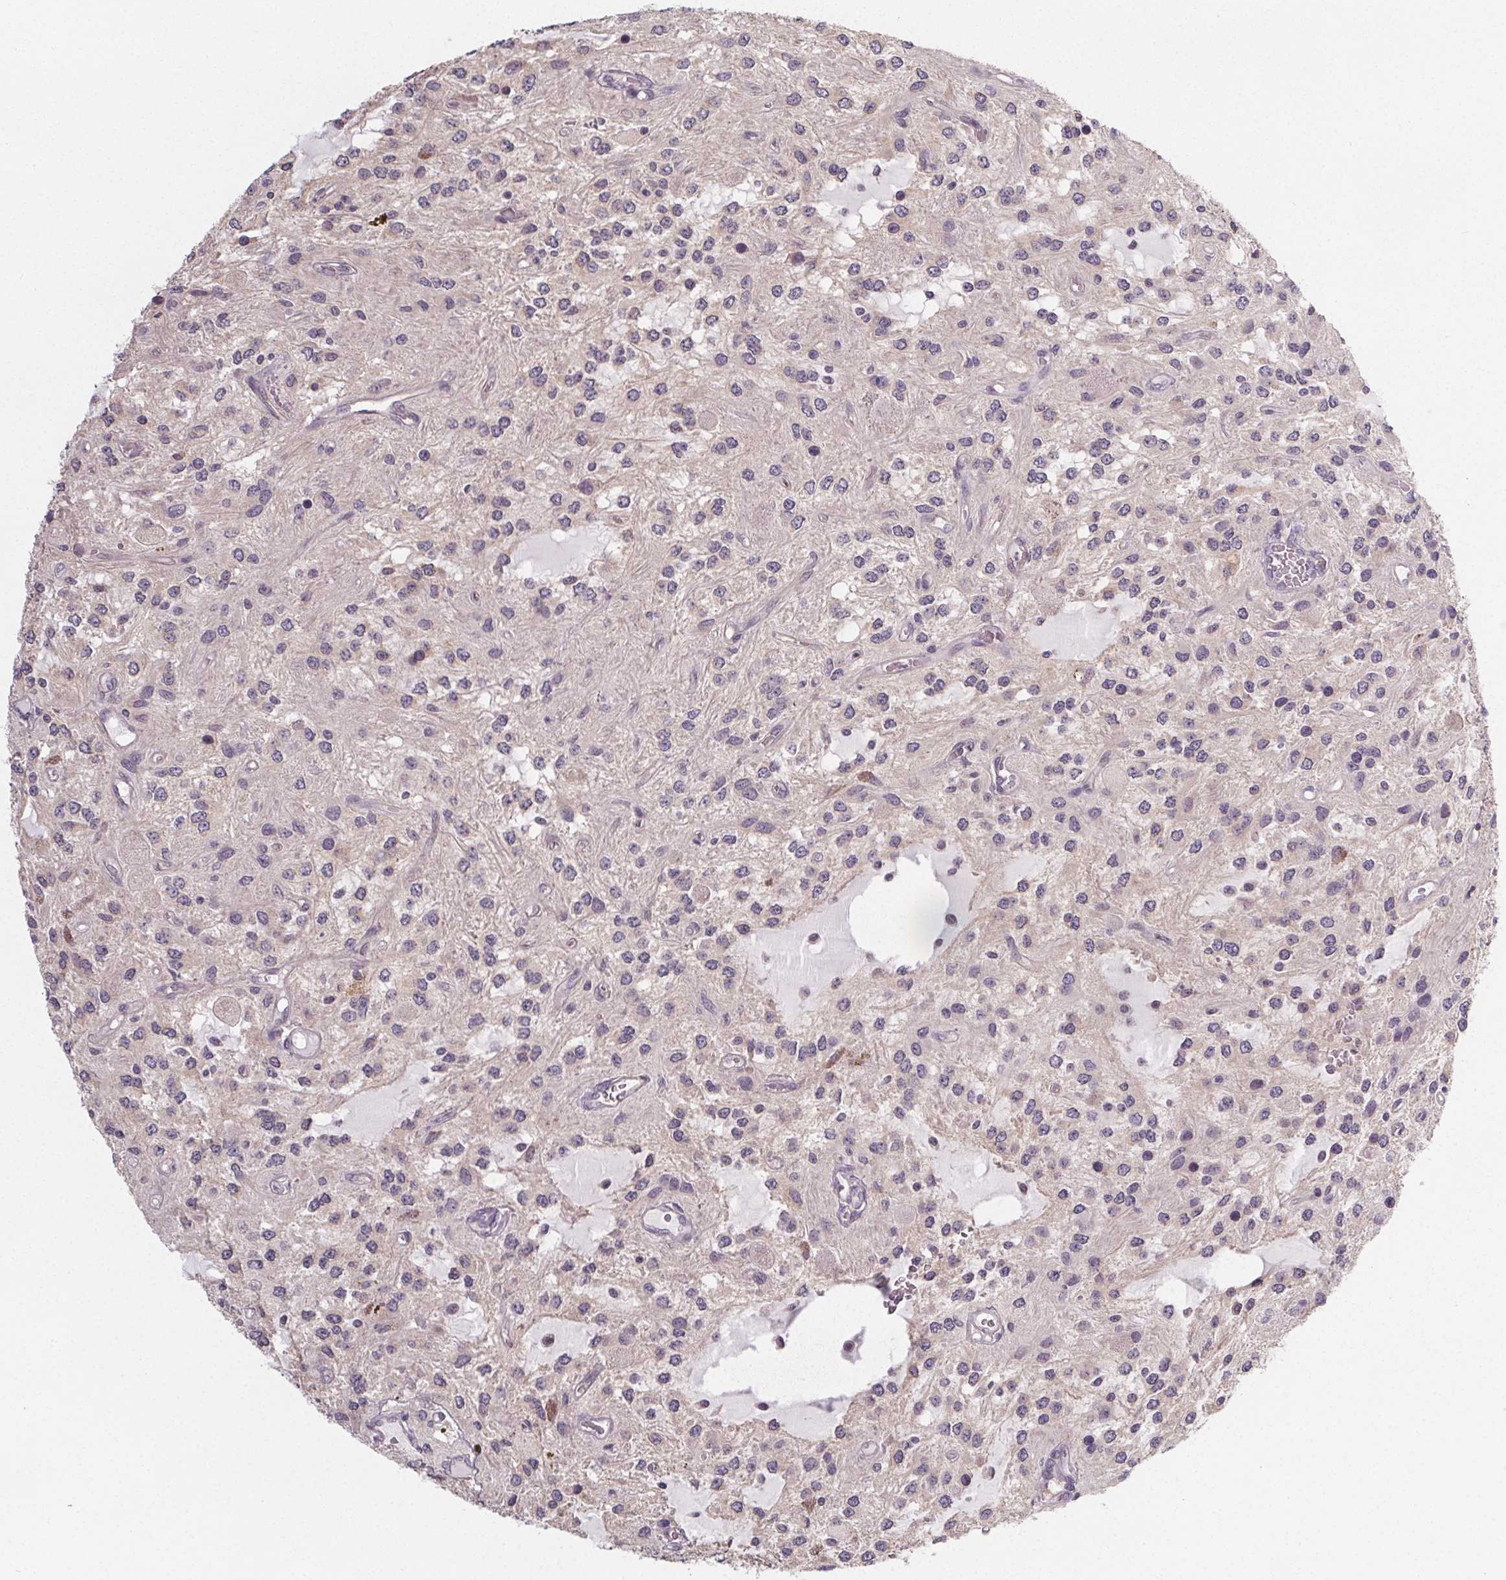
{"staining": {"intensity": "negative", "quantity": "none", "location": "none"}, "tissue": "glioma", "cell_type": "Tumor cells", "image_type": "cancer", "snomed": [{"axis": "morphology", "description": "Glioma, malignant, Low grade"}, {"axis": "topography", "description": "Cerebellum"}], "caption": "The histopathology image demonstrates no significant positivity in tumor cells of glioma. (Immunohistochemistry, brightfield microscopy, high magnification).", "gene": "SLC26A2", "patient": {"sex": "female", "age": 14}}